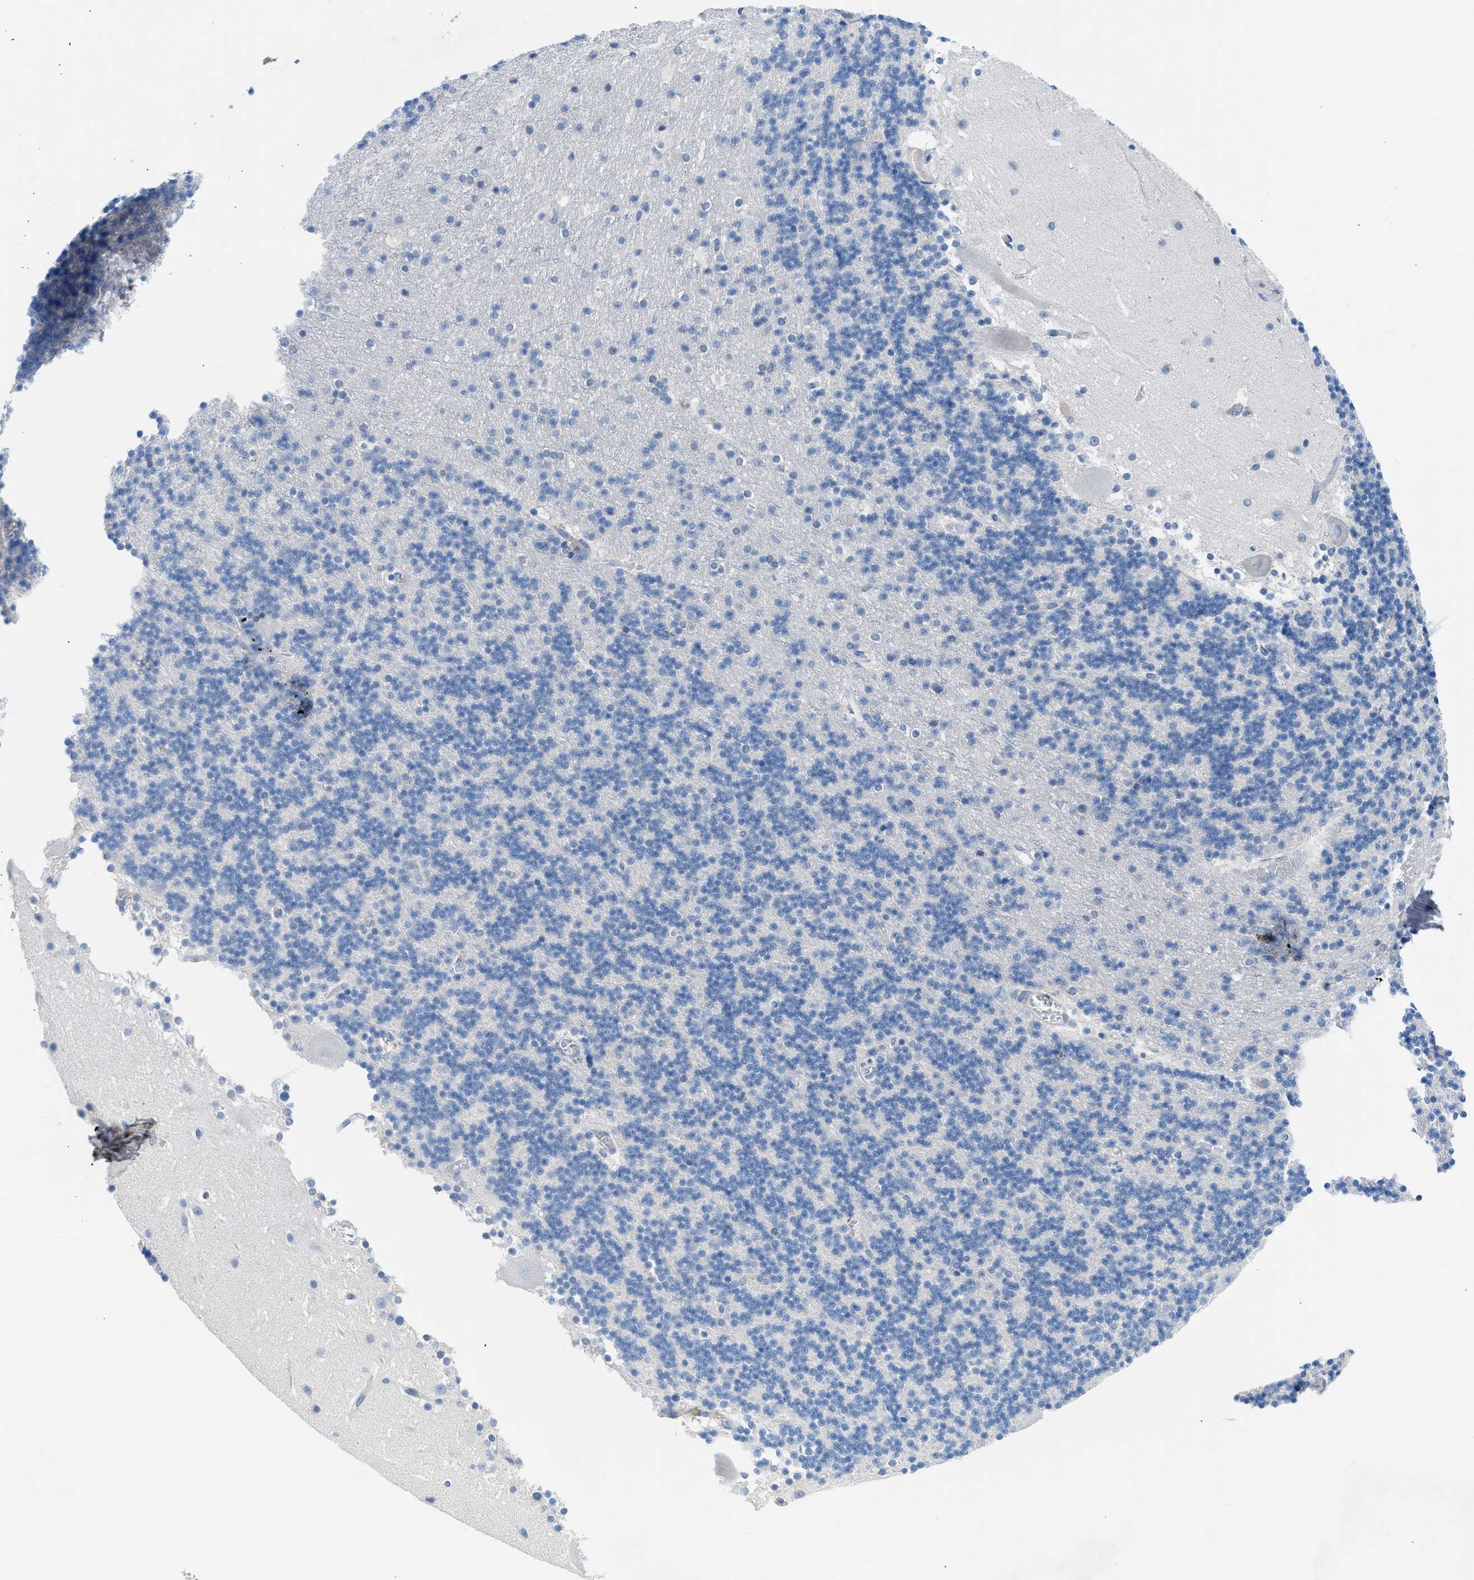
{"staining": {"intensity": "negative", "quantity": "none", "location": "none"}, "tissue": "cerebellum", "cell_type": "Cells in granular layer", "image_type": "normal", "snomed": [{"axis": "morphology", "description": "Normal tissue, NOS"}, {"axis": "topography", "description": "Cerebellum"}], "caption": "This is an IHC micrograph of normal human cerebellum. There is no positivity in cells in granular layer.", "gene": "BNC2", "patient": {"sex": "male", "age": 45}}